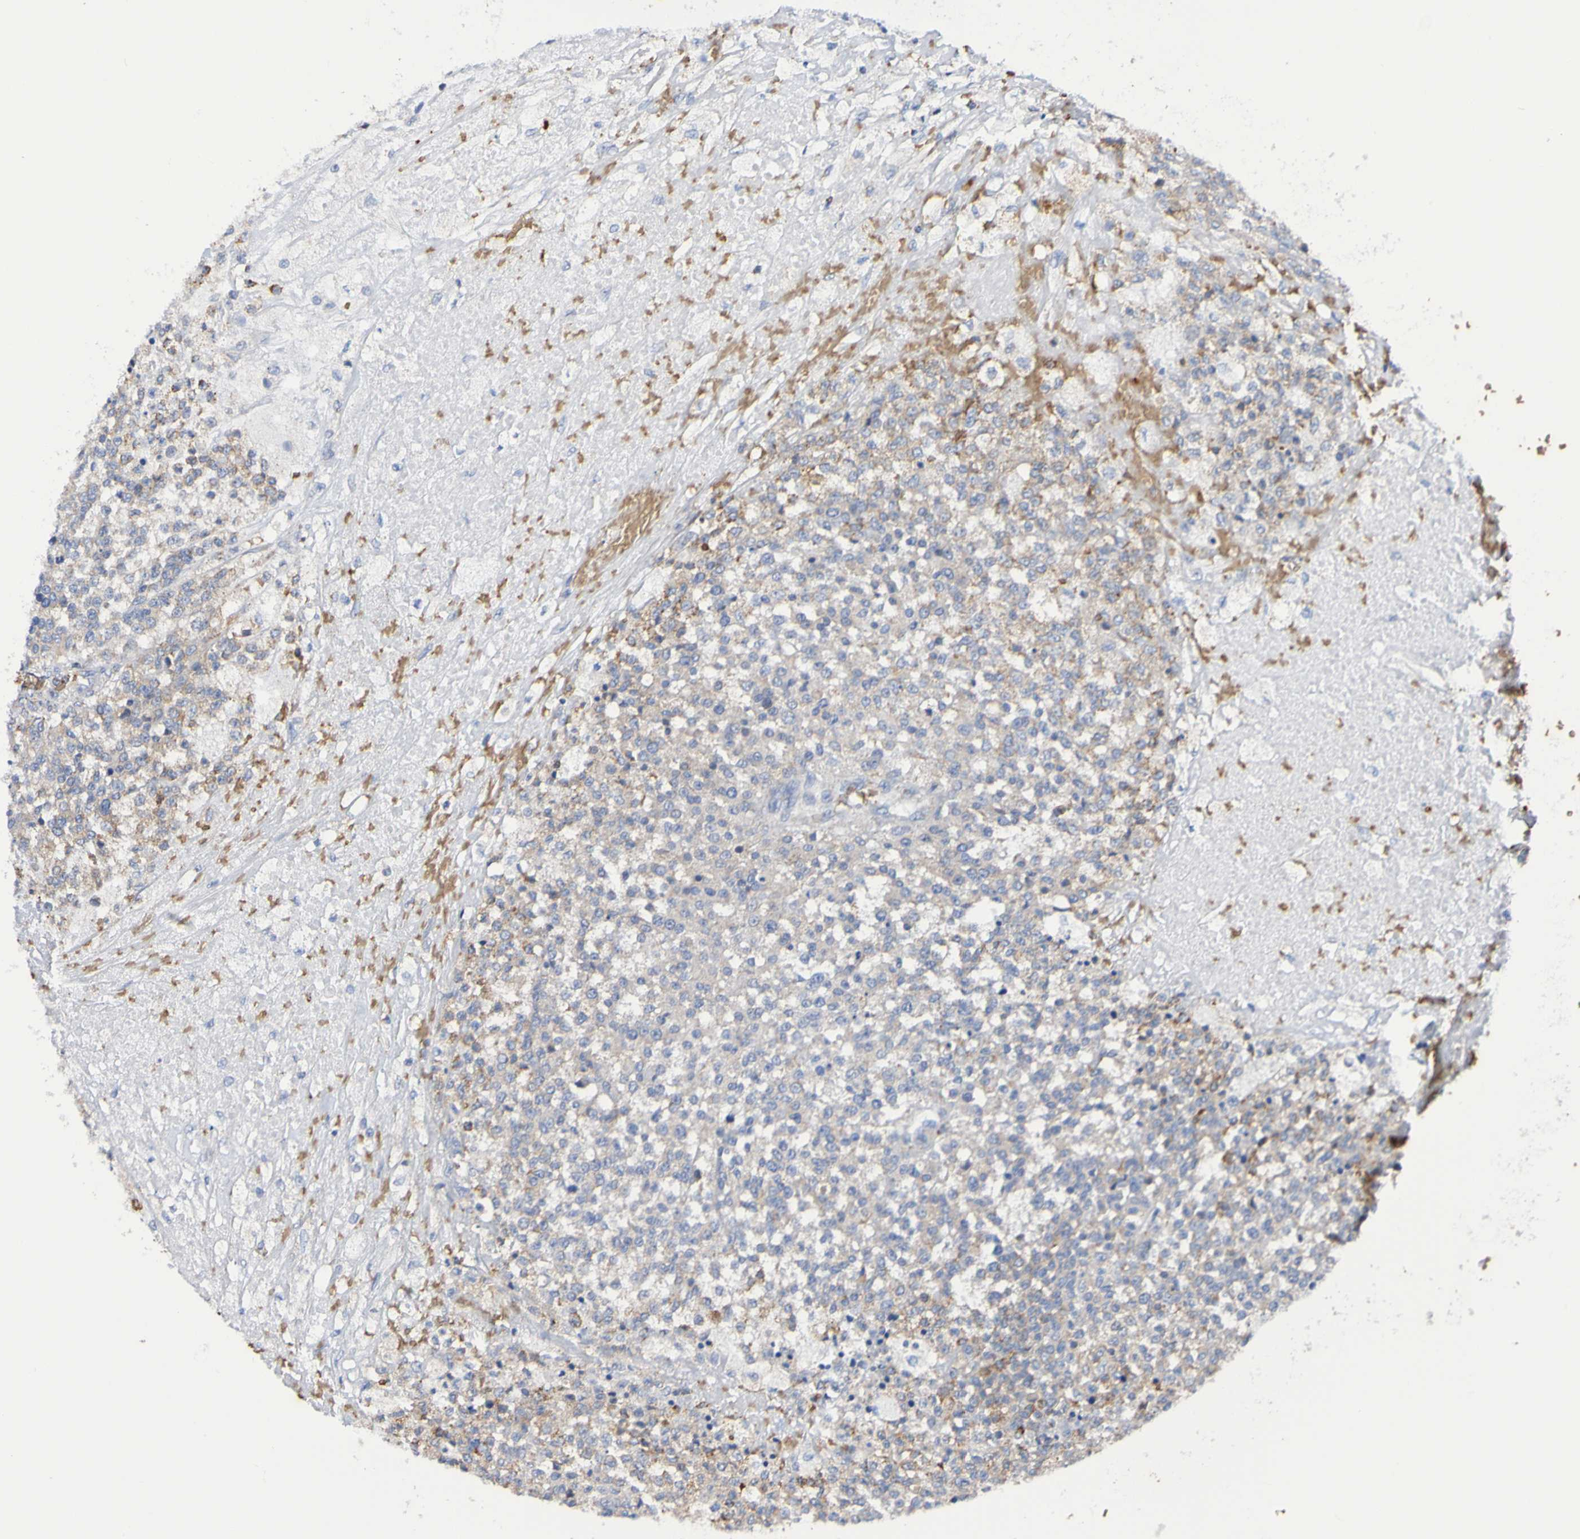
{"staining": {"intensity": "weak", "quantity": "25%-75%", "location": "cytoplasmic/membranous"}, "tissue": "testis cancer", "cell_type": "Tumor cells", "image_type": "cancer", "snomed": [{"axis": "morphology", "description": "Seminoma, NOS"}, {"axis": "topography", "description": "Testis"}], "caption": "Weak cytoplasmic/membranous positivity is present in approximately 25%-75% of tumor cells in testis cancer (seminoma).", "gene": "WNT4", "patient": {"sex": "male", "age": 59}}